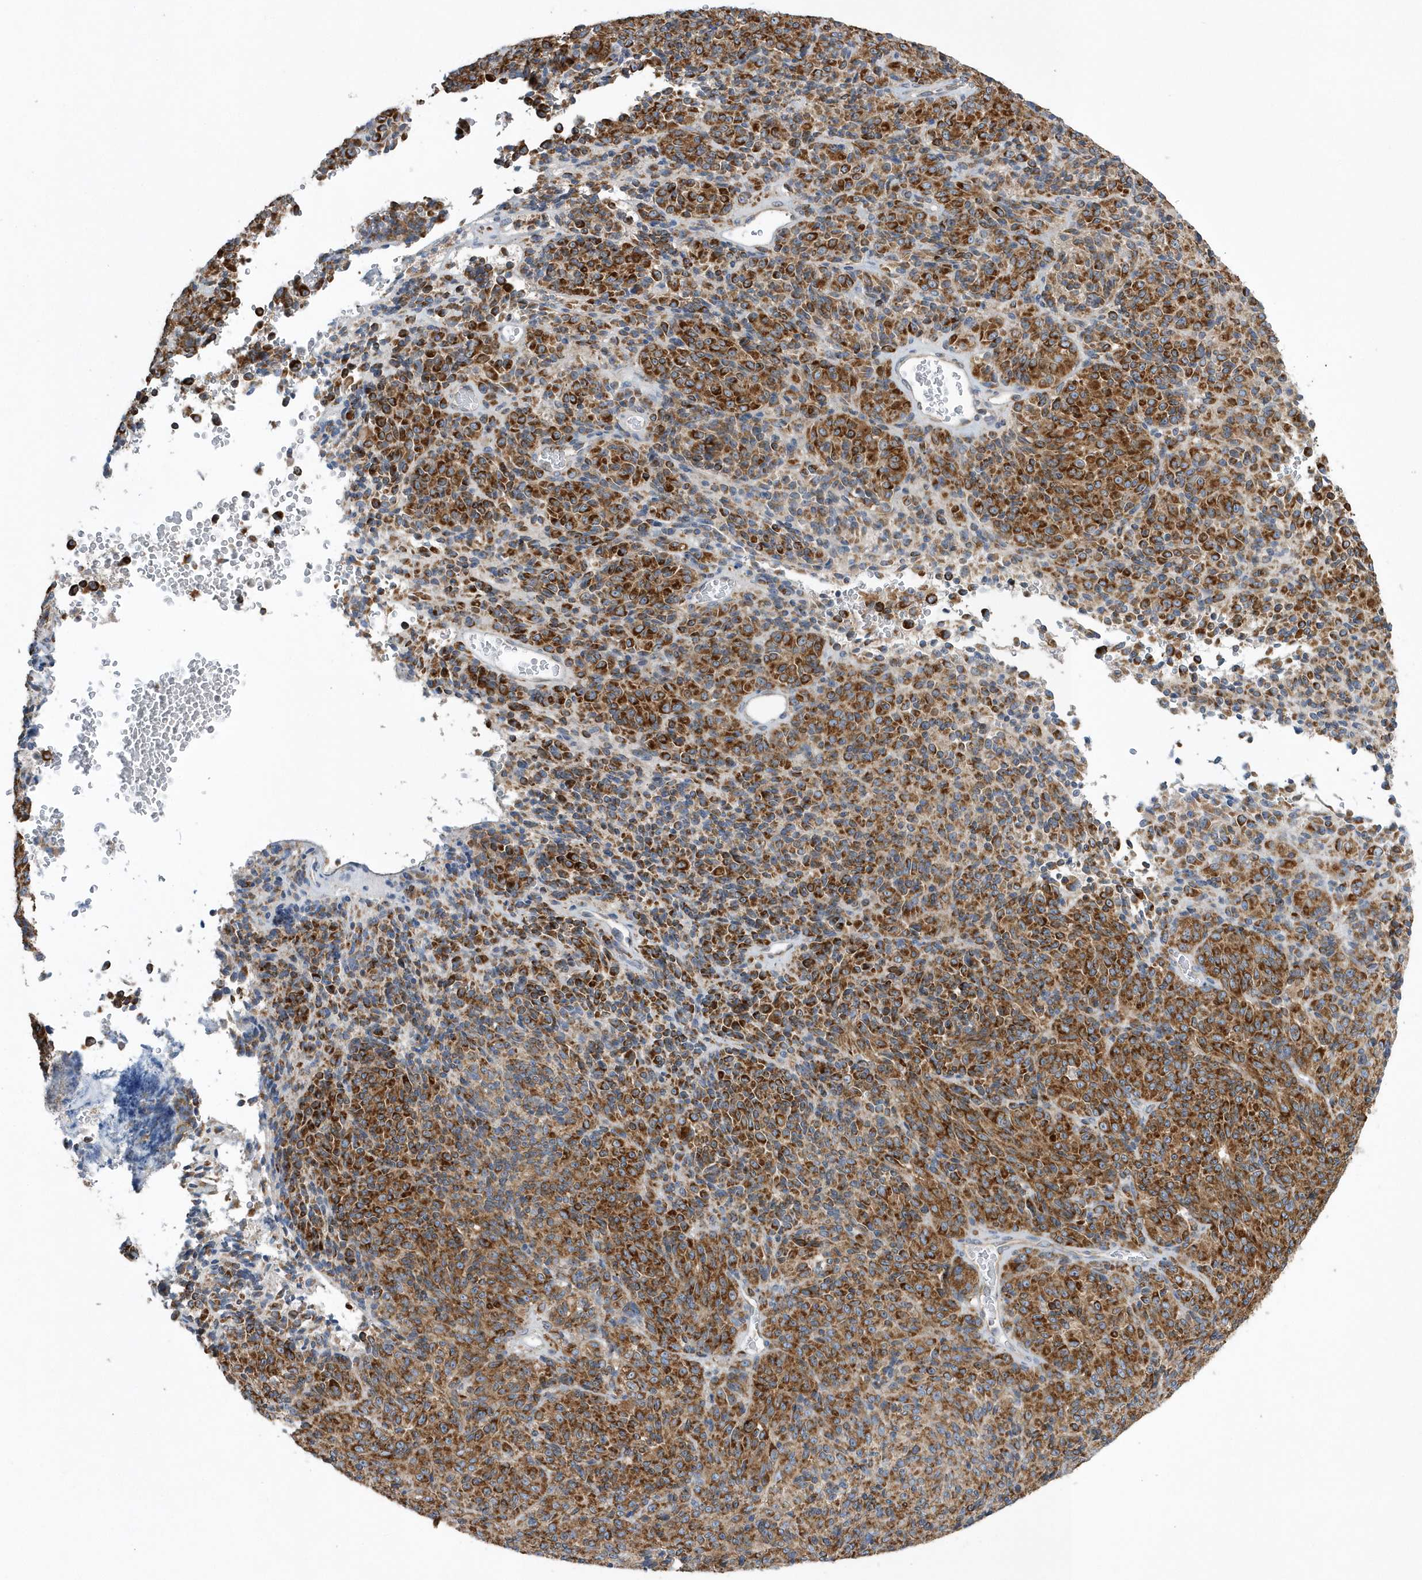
{"staining": {"intensity": "strong", "quantity": ">75%", "location": "cytoplasmic/membranous"}, "tissue": "melanoma", "cell_type": "Tumor cells", "image_type": "cancer", "snomed": [{"axis": "morphology", "description": "Malignant melanoma, Metastatic site"}, {"axis": "topography", "description": "Brain"}], "caption": "High-magnification brightfield microscopy of melanoma stained with DAB (3,3'-diaminobenzidine) (brown) and counterstained with hematoxylin (blue). tumor cells exhibit strong cytoplasmic/membranous expression is identified in about>75% of cells.", "gene": "SPATA5", "patient": {"sex": "female", "age": 56}}